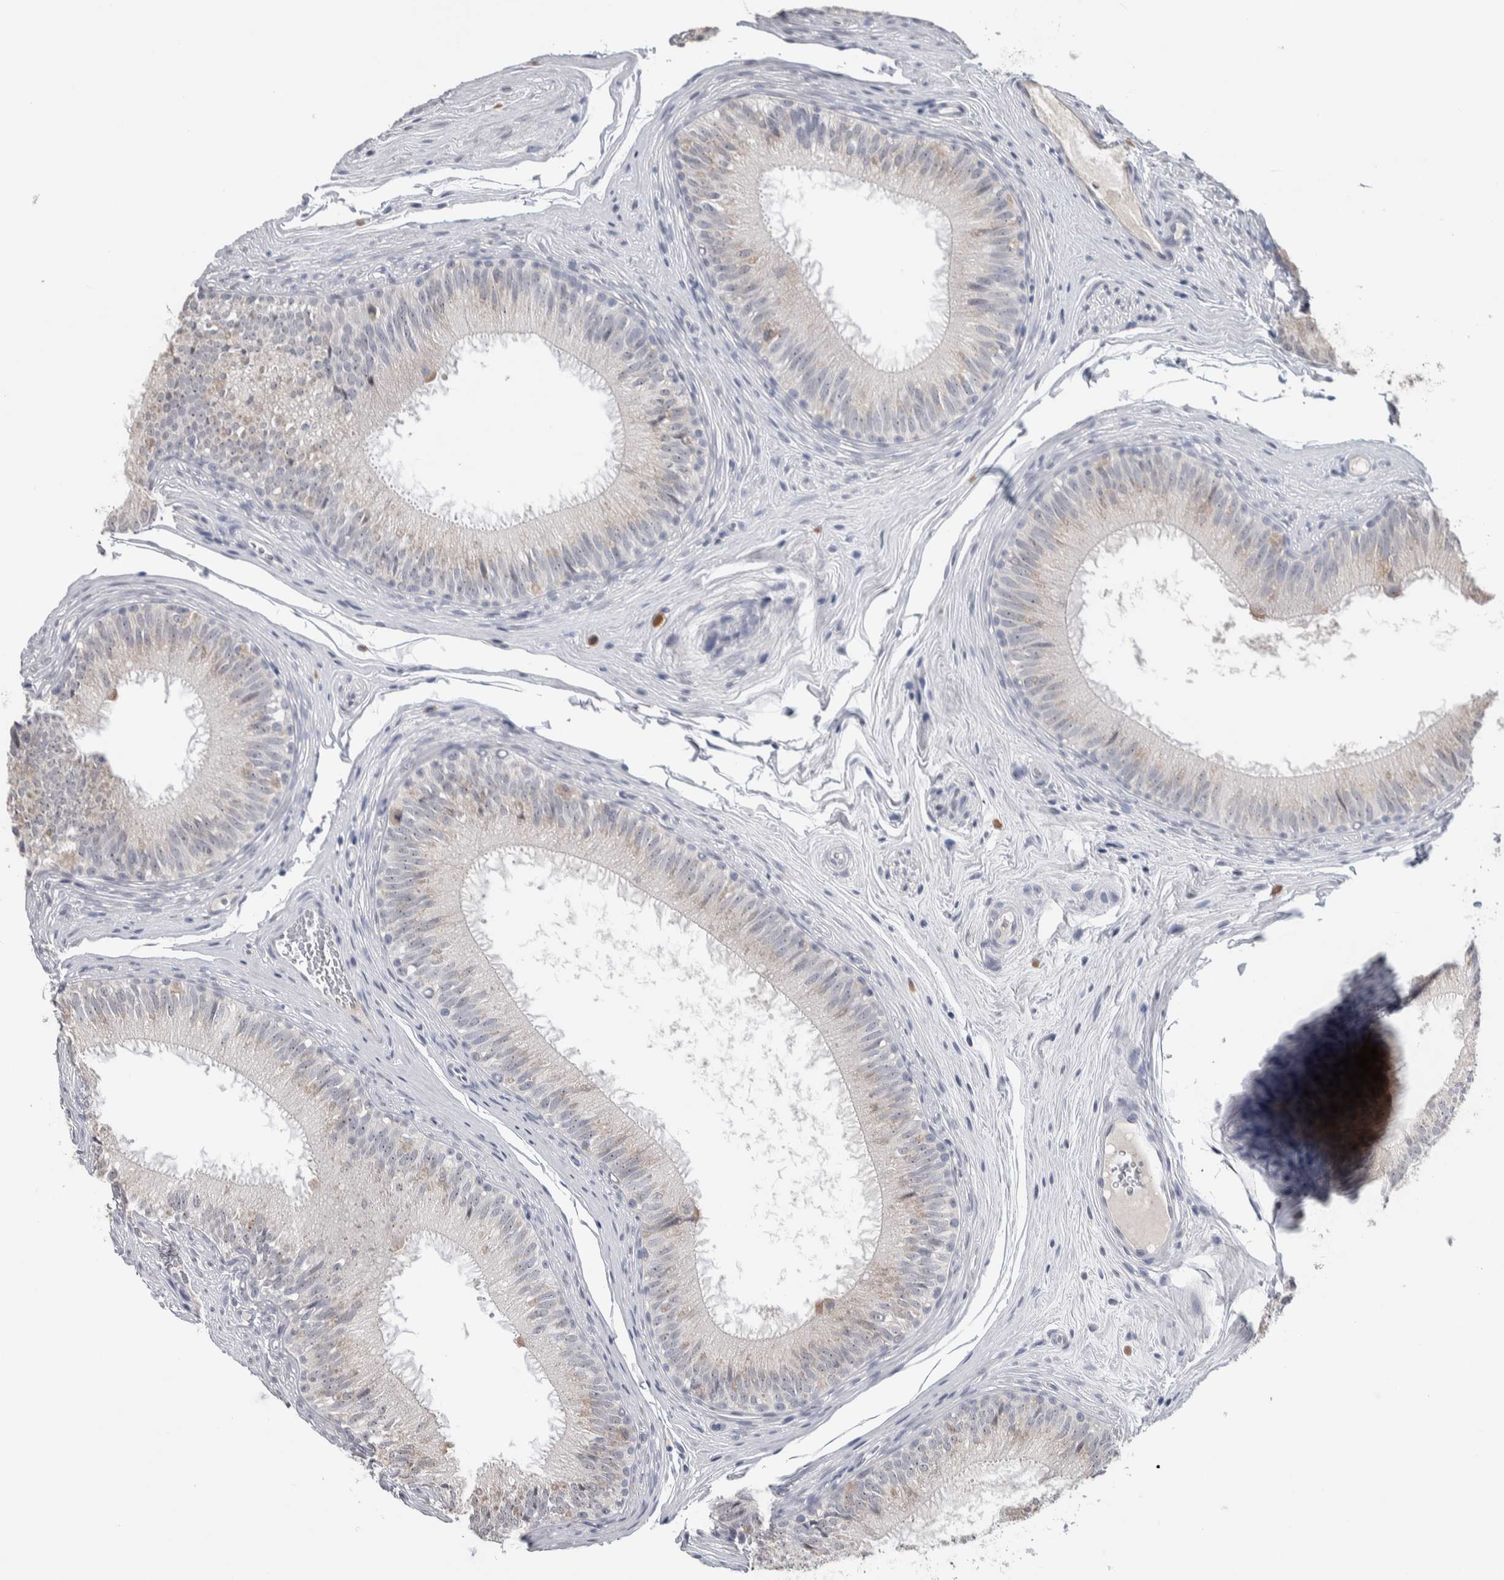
{"staining": {"intensity": "negative", "quantity": "none", "location": "none"}, "tissue": "epididymis", "cell_type": "Glandular cells", "image_type": "normal", "snomed": [{"axis": "morphology", "description": "Normal tissue, NOS"}, {"axis": "topography", "description": "Epididymis"}], "caption": "The IHC image has no significant staining in glandular cells of epididymis.", "gene": "TMEM102", "patient": {"sex": "male", "age": 32}}